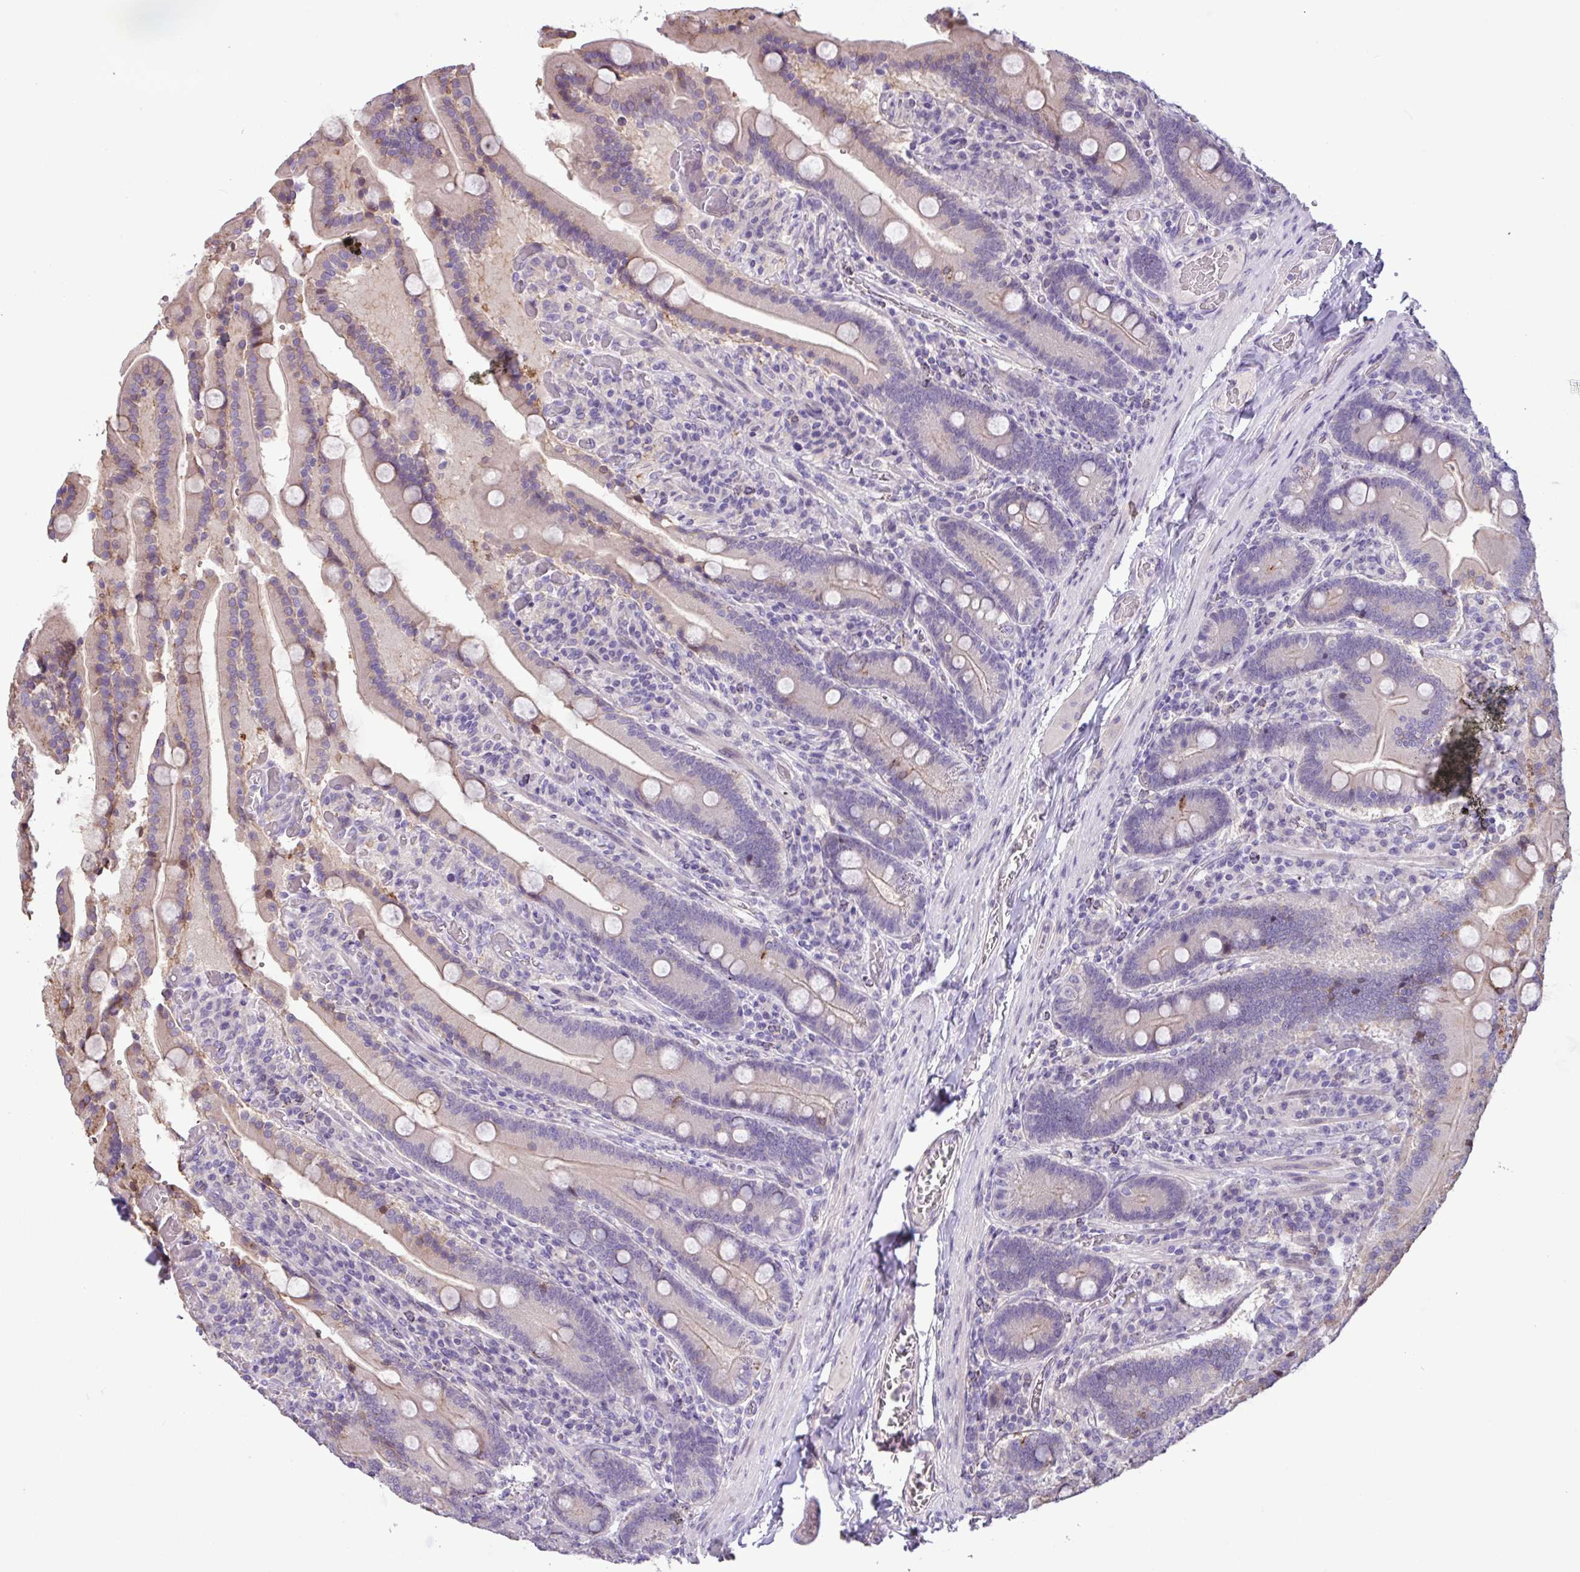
{"staining": {"intensity": "moderate", "quantity": "<25%", "location": "cytoplasmic/membranous"}, "tissue": "duodenum", "cell_type": "Glandular cells", "image_type": "normal", "snomed": [{"axis": "morphology", "description": "Normal tissue, NOS"}, {"axis": "topography", "description": "Duodenum"}], "caption": "Brown immunohistochemical staining in unremarkable duodenum demonstrates moderate cytoplasmic/membranous expression in about <25% of glandular cells.", "gene": "PNLDC1", "patient": {"sex": "female", "age": 62}}